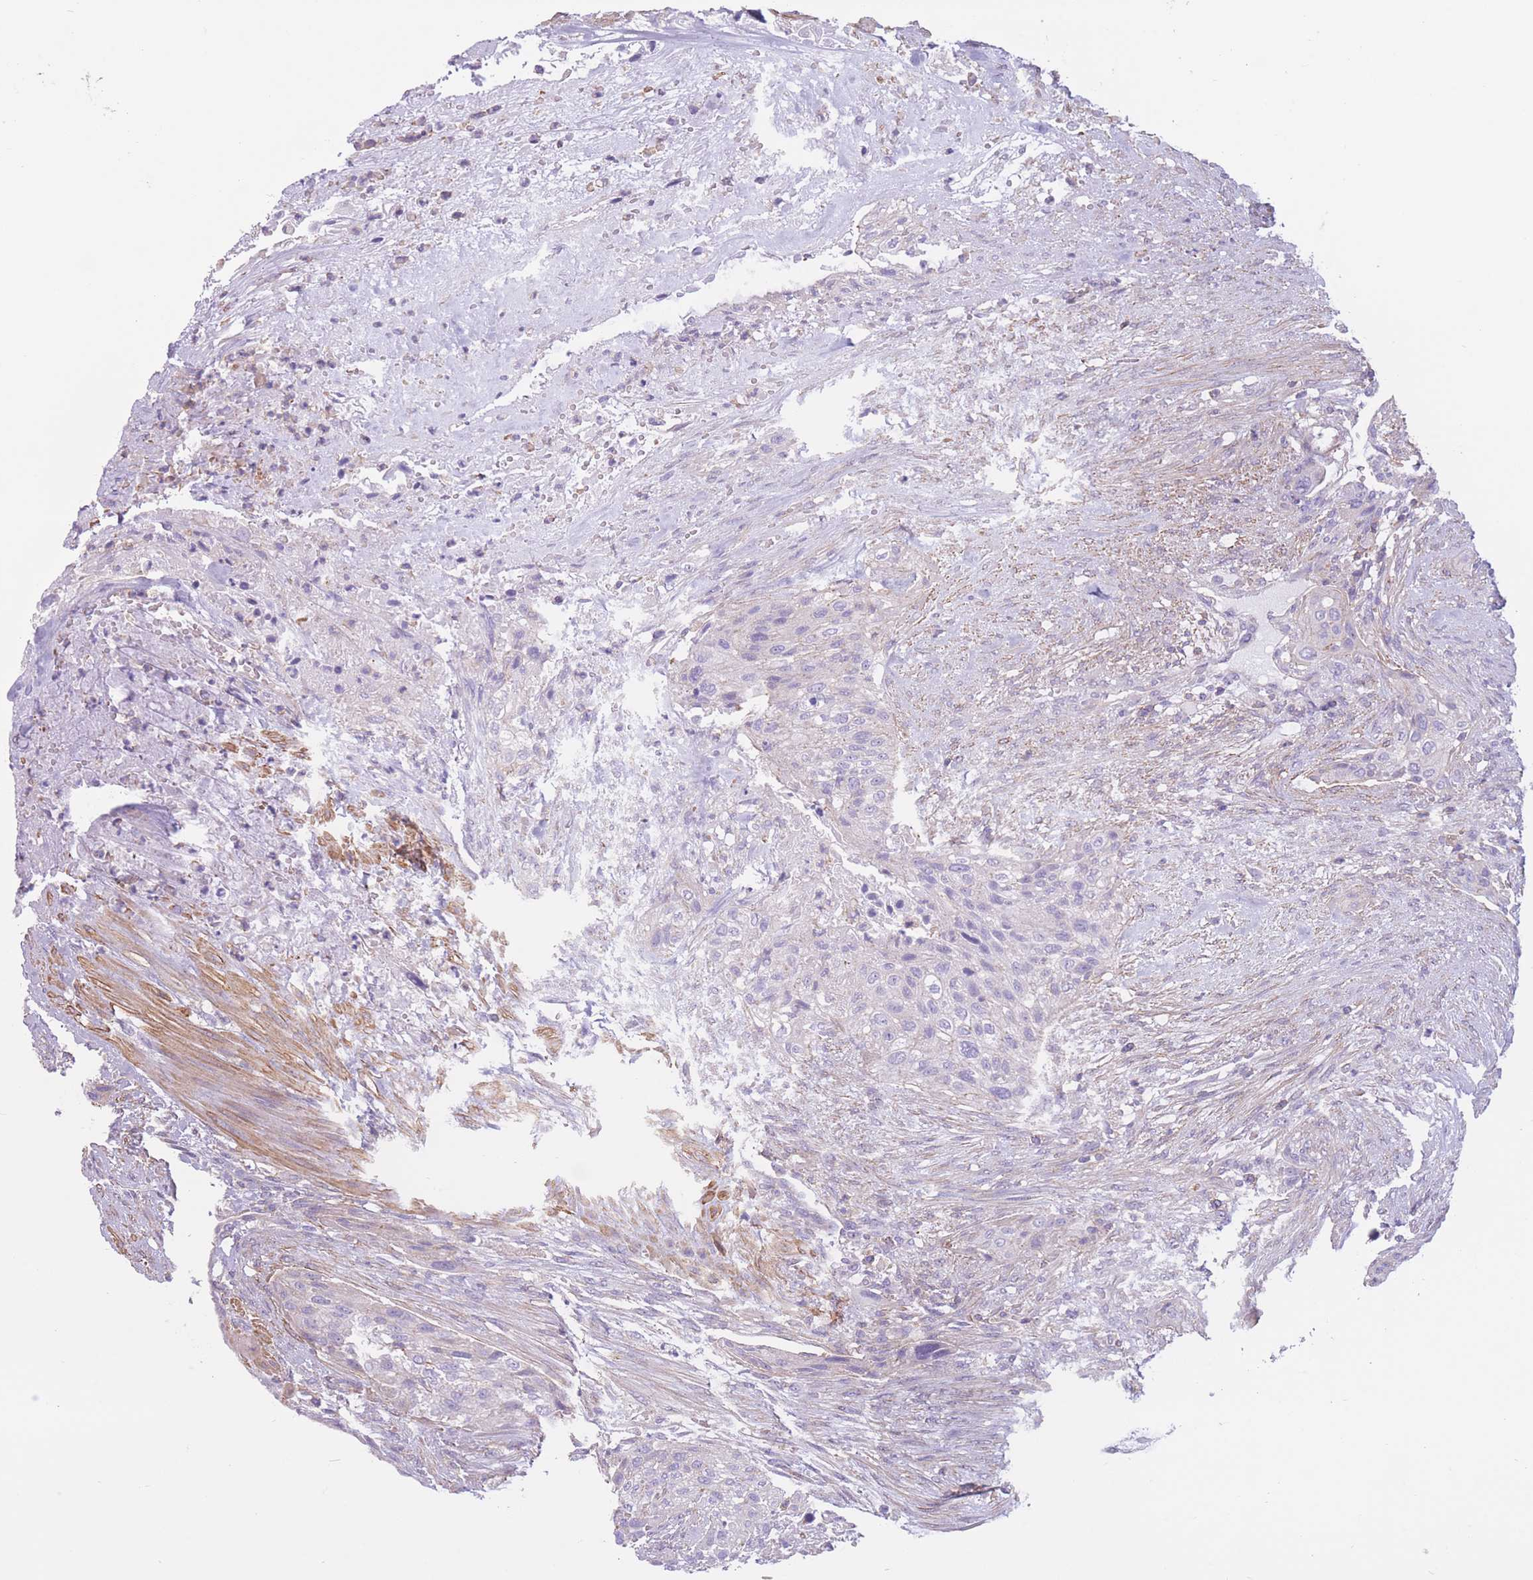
{"staining": {"intensity": "negative", "quantity": "none", "location": "none"}, "tissue": "urothelial cancer", "cell_type": "Tumor cells", "image_type": "cancer", "snomed": [{"axis": "morphology", "description": "Urothelial carcinoma, High grade"}, {"axis": "topography", "description": "Urinary bladder"}], "caption": "Immunohistochemistry of urothelial cancer exhibits no expression in tumor cells.", "gene": "PDHA1", "patient": {"sex": "male", "age": 35}}